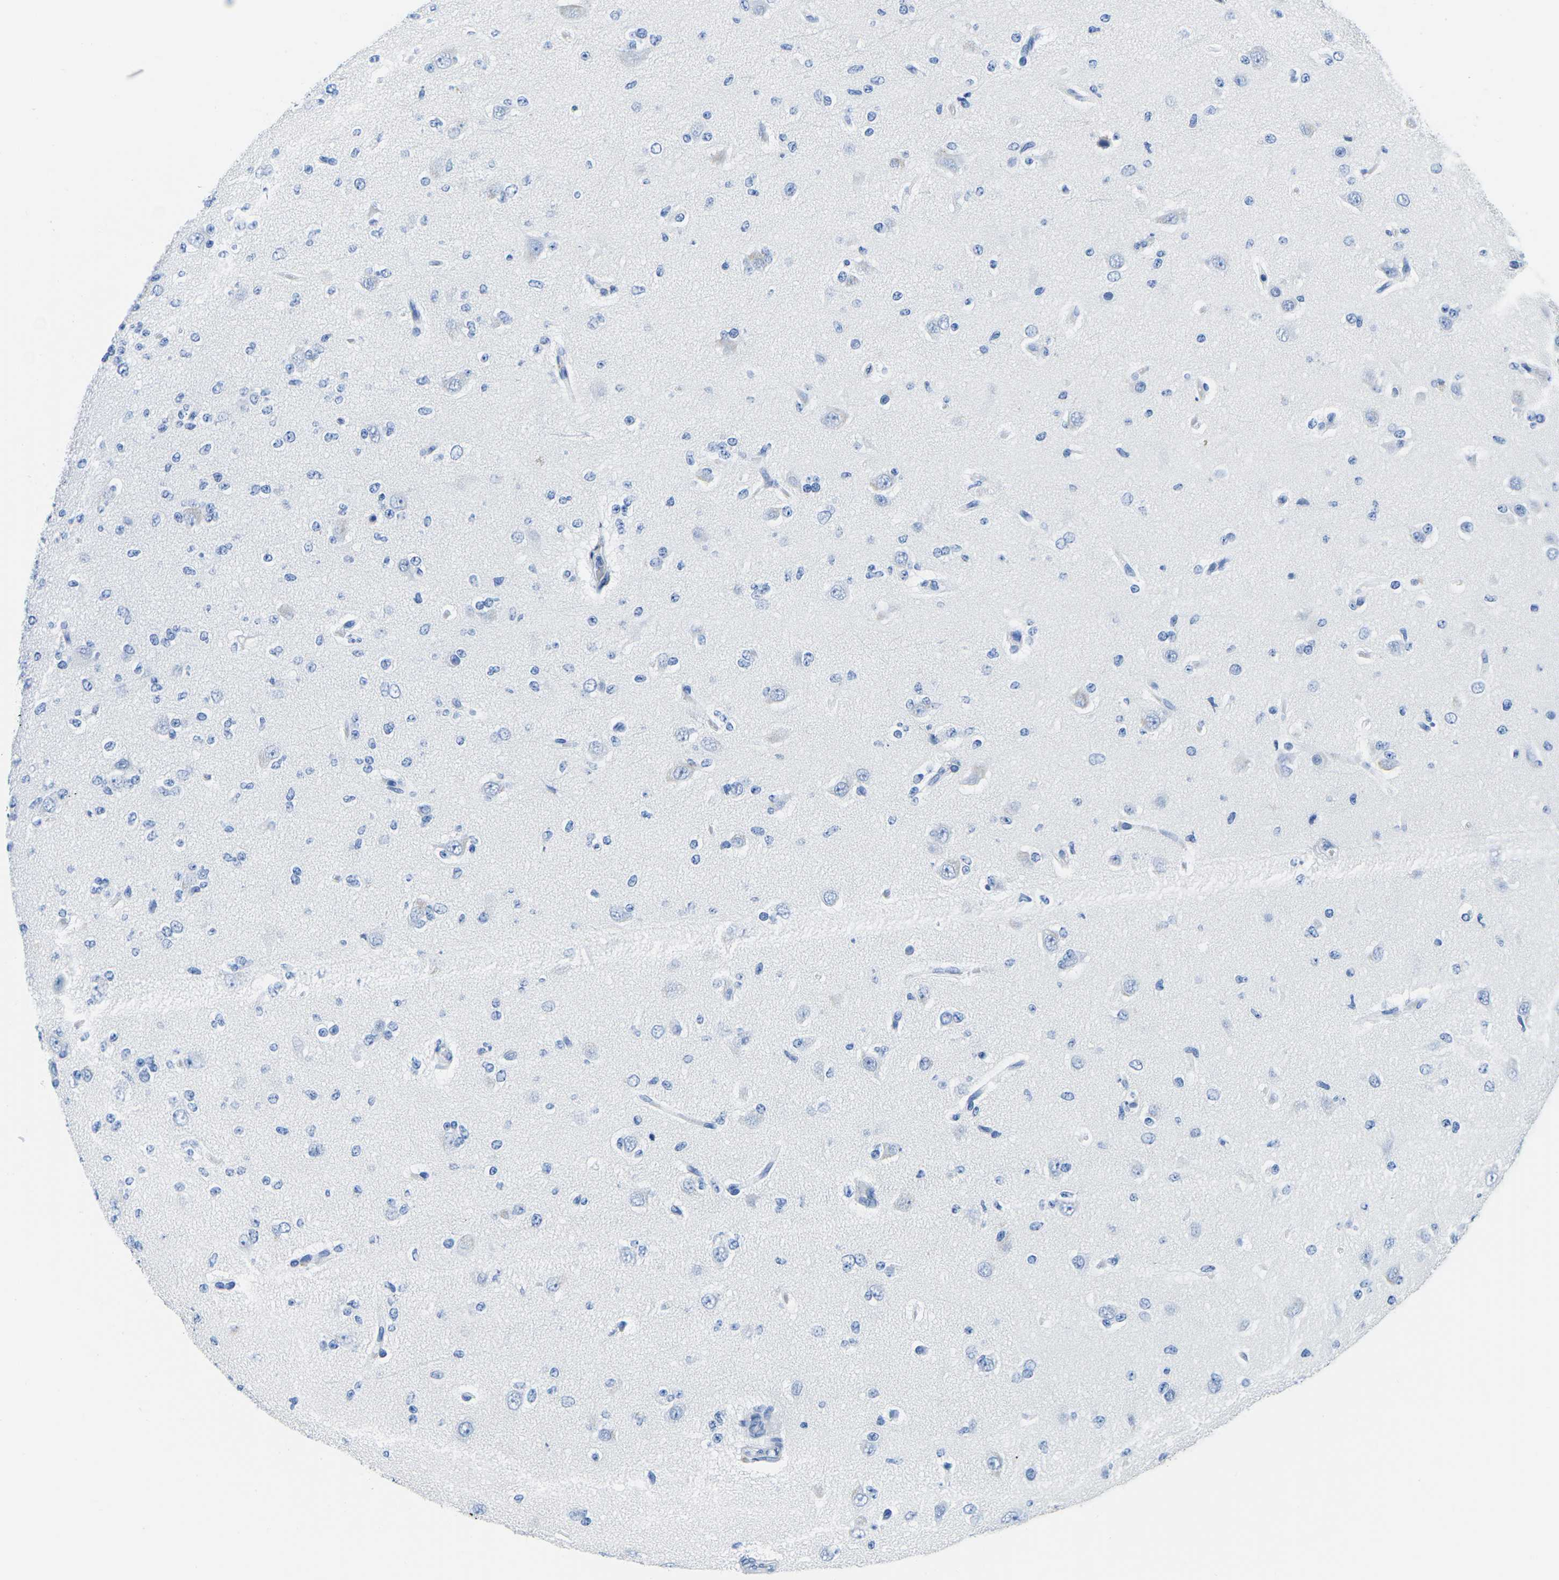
{"staining": {"intensity": "negative", "quantity": "none", "location": "none"}, "tissue": "glioma", "cell_type": "Tumor cells", "image_type": "cancer", "snomed": [{"axis": "morphology", "description": "Glioma, malignant, Low grade"}, {"axis": "topography", "description": "Brain"}], "caption": "Malignant glioma (low-grade) was stained to show a protein in brown. There is no significant positivity in tumor cells. (DAB (3,3'-diaminobenzidine) immunohistochemistry (IHC) with hematoxylin counter stain).", "gene": "CYP1A2", "patient": {"sex": "male", "age": 38}}